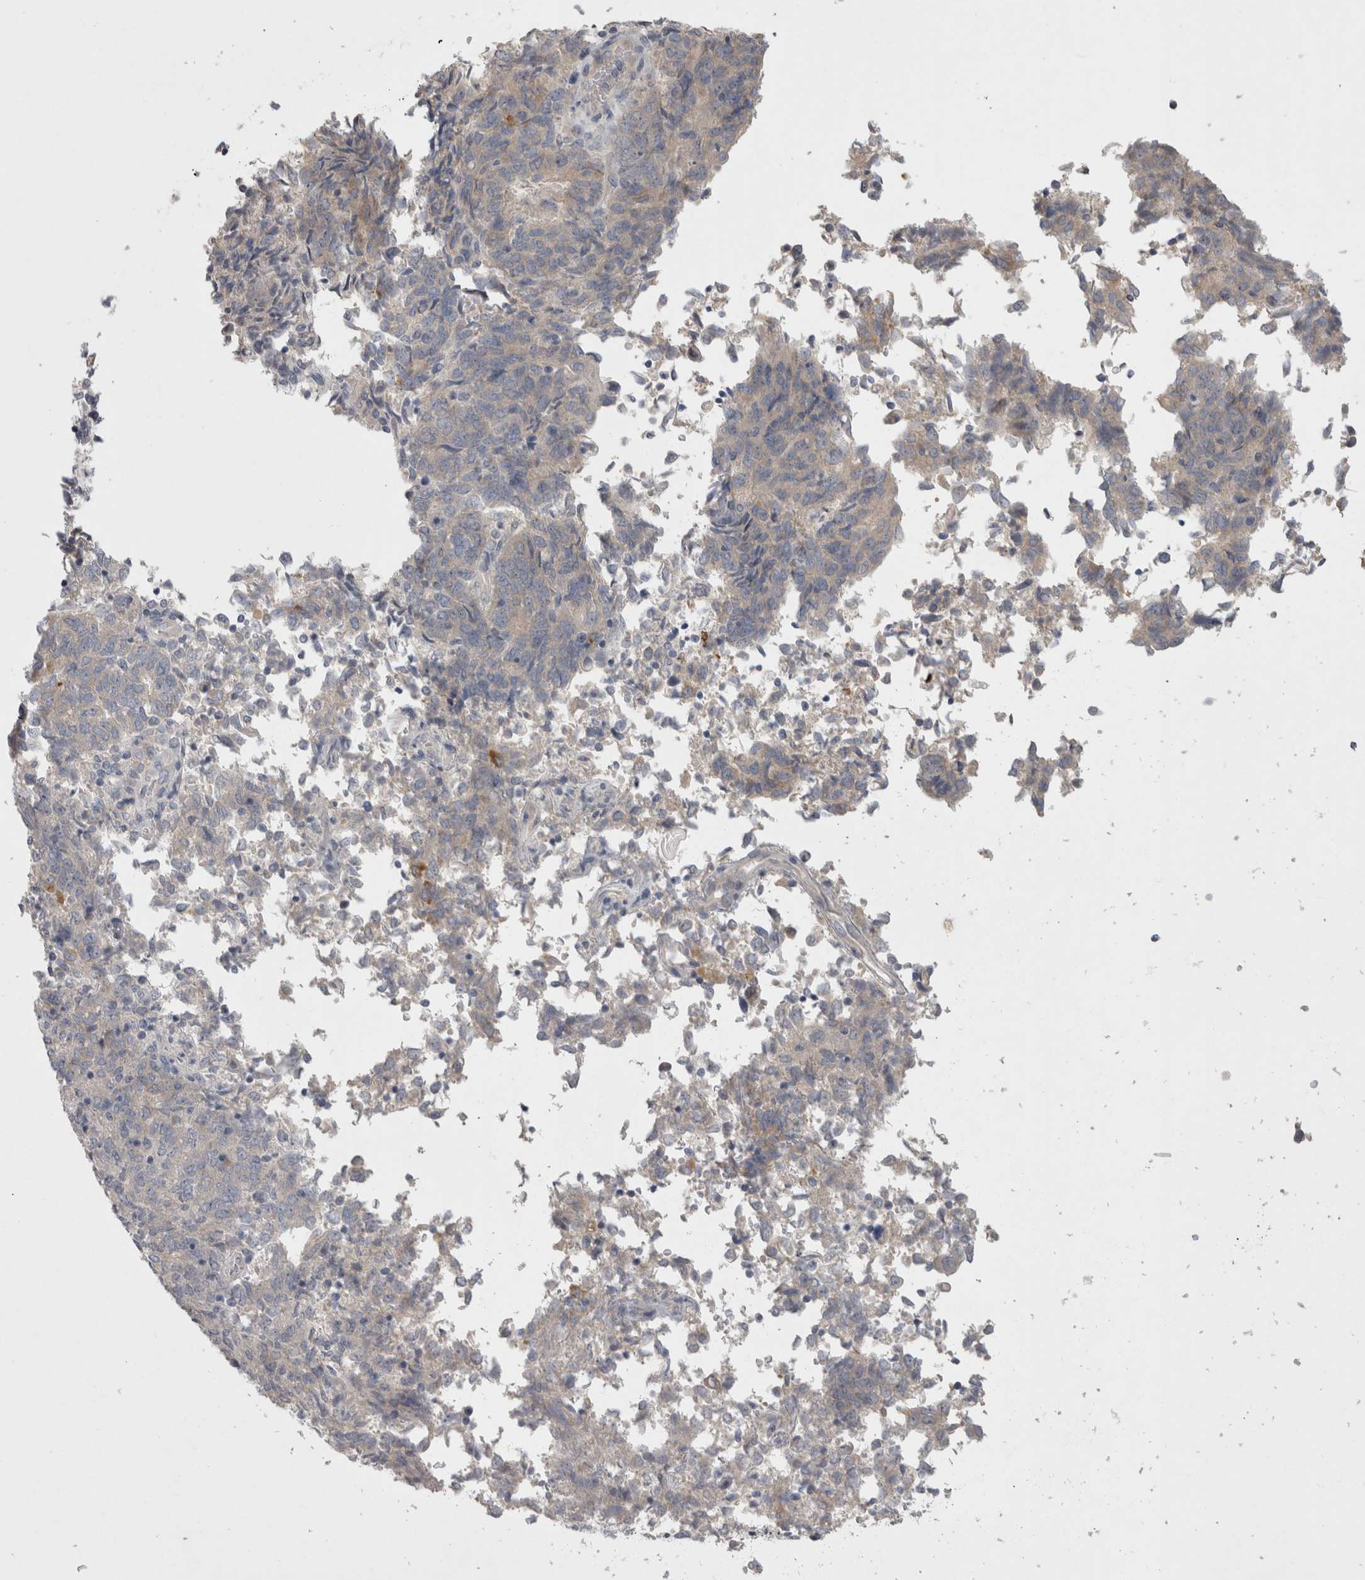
{"staining": {"intensity": "negative", "quantity": "none", "location": "none"}, "tissue": "endometrial cancer", "cell_type": "Tumor cells", "image_type": "cancer", "snomed": [{"axis": "morphology", "description": "Adenocarcinoma, NOS"}, {"axis": "topography", "description": "Endometrium"}], "caption": "High magnification brightfield microscopy of endometrial cancer stained with DAB (3,3'-diaminobenzidine) (brown) and counterstained with hematoxylin (blue): tumor cells show no significant staining. (Brightfield microscopy of DAB (3,3'-diaminobenzidine) IHC at high magnification).", "gene": "LRRC40", "patient": {"sex": "female", "age": 80}}